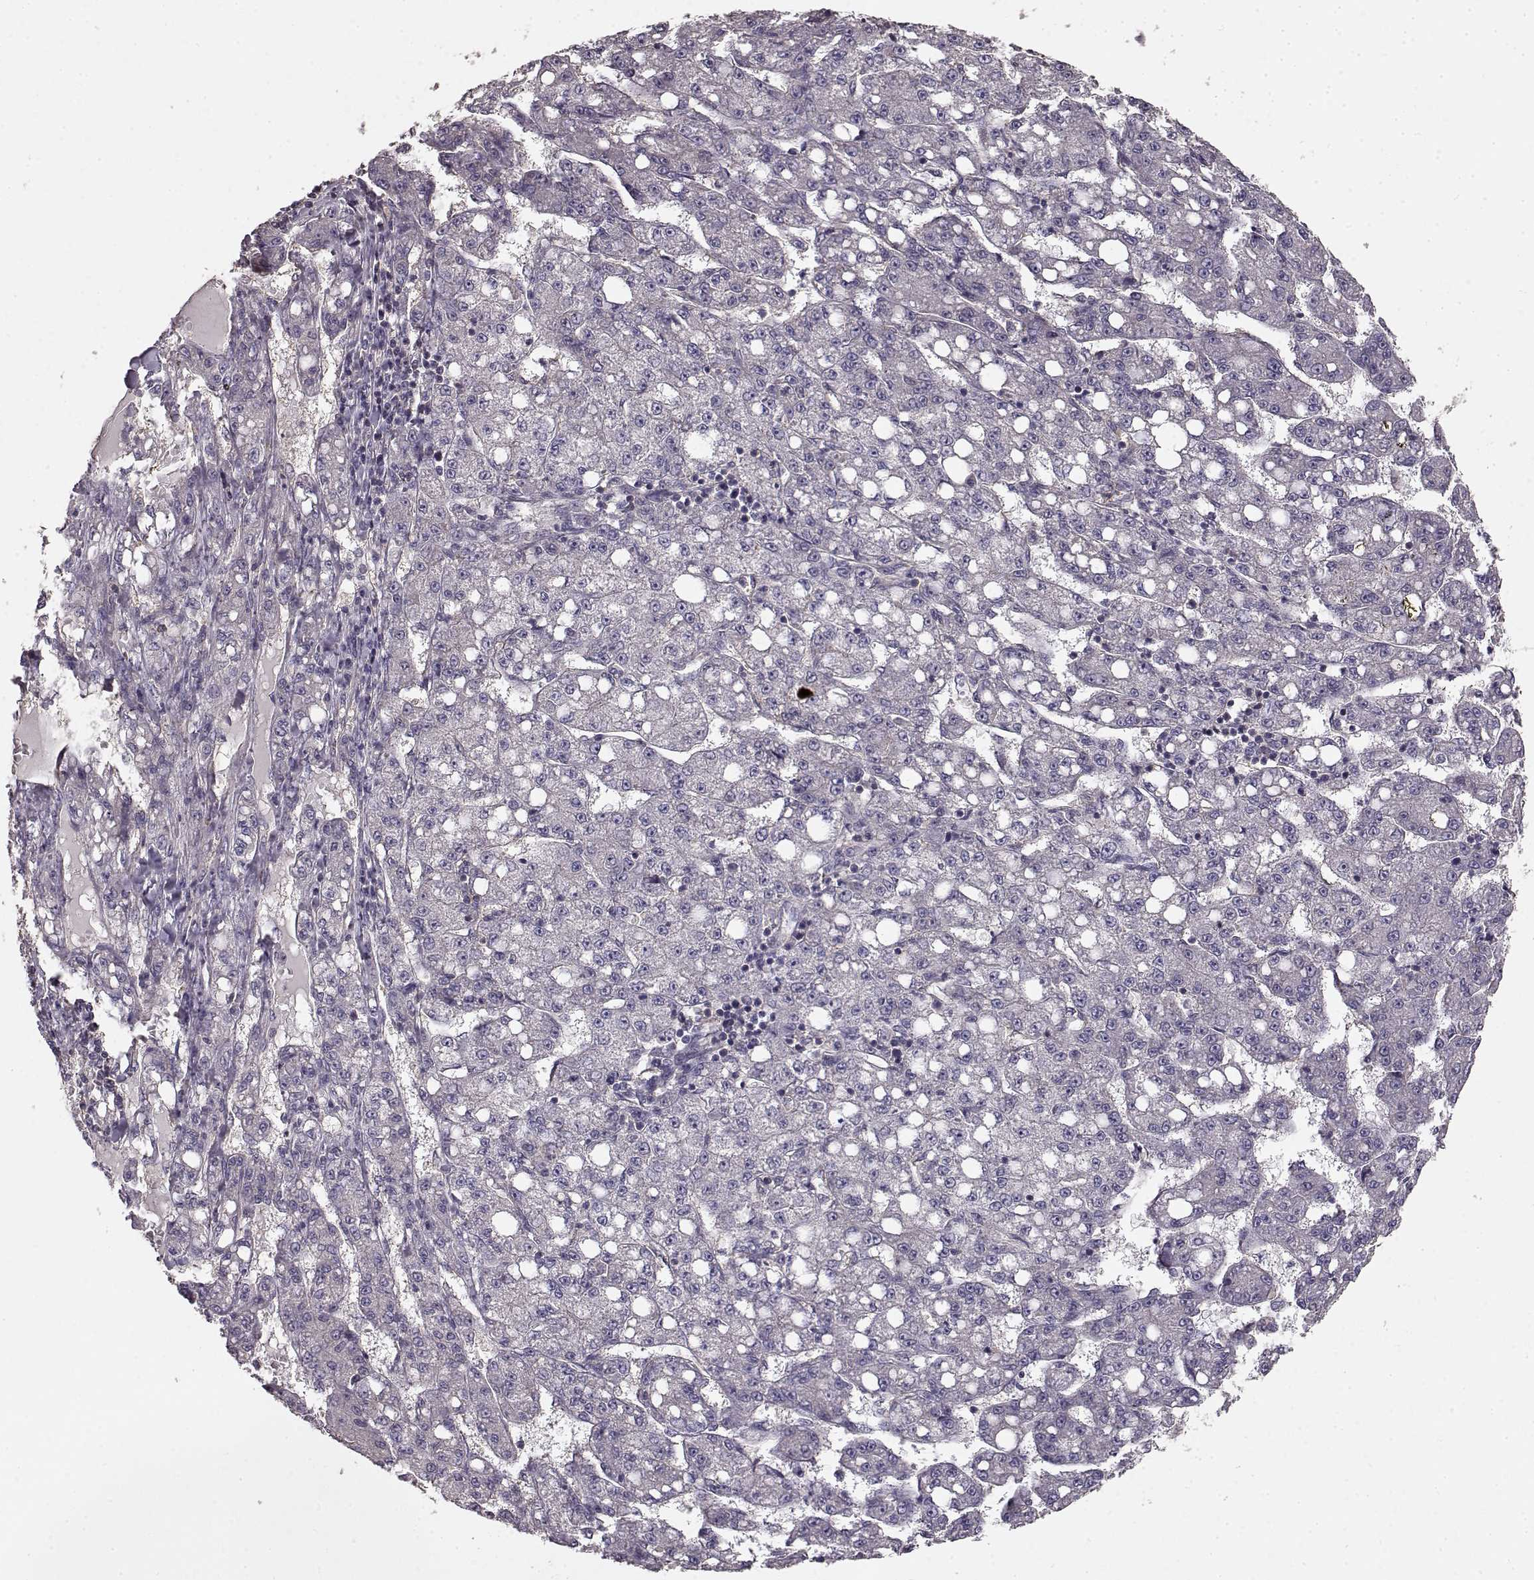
{"staining": {"intensity": "negative", "quantity": "none", "location": "none"}, "tissue": "liver cancer", "cell_type": "Tumor cells", "image_type": "cancer", "snomed": [{"axis": "morphology", "description": "Carcinoma, Hepatocellular, NOS"}, {"axis": "topography", "description": "Liver"}], "caption": "This is a histopathology image of immunohistochemistry staining of hepatocellular carcinoma (liver), which shows no staining in tumor cells.", "gene": "ERBB3", "patient": {"sex": "female", "age": 65}}